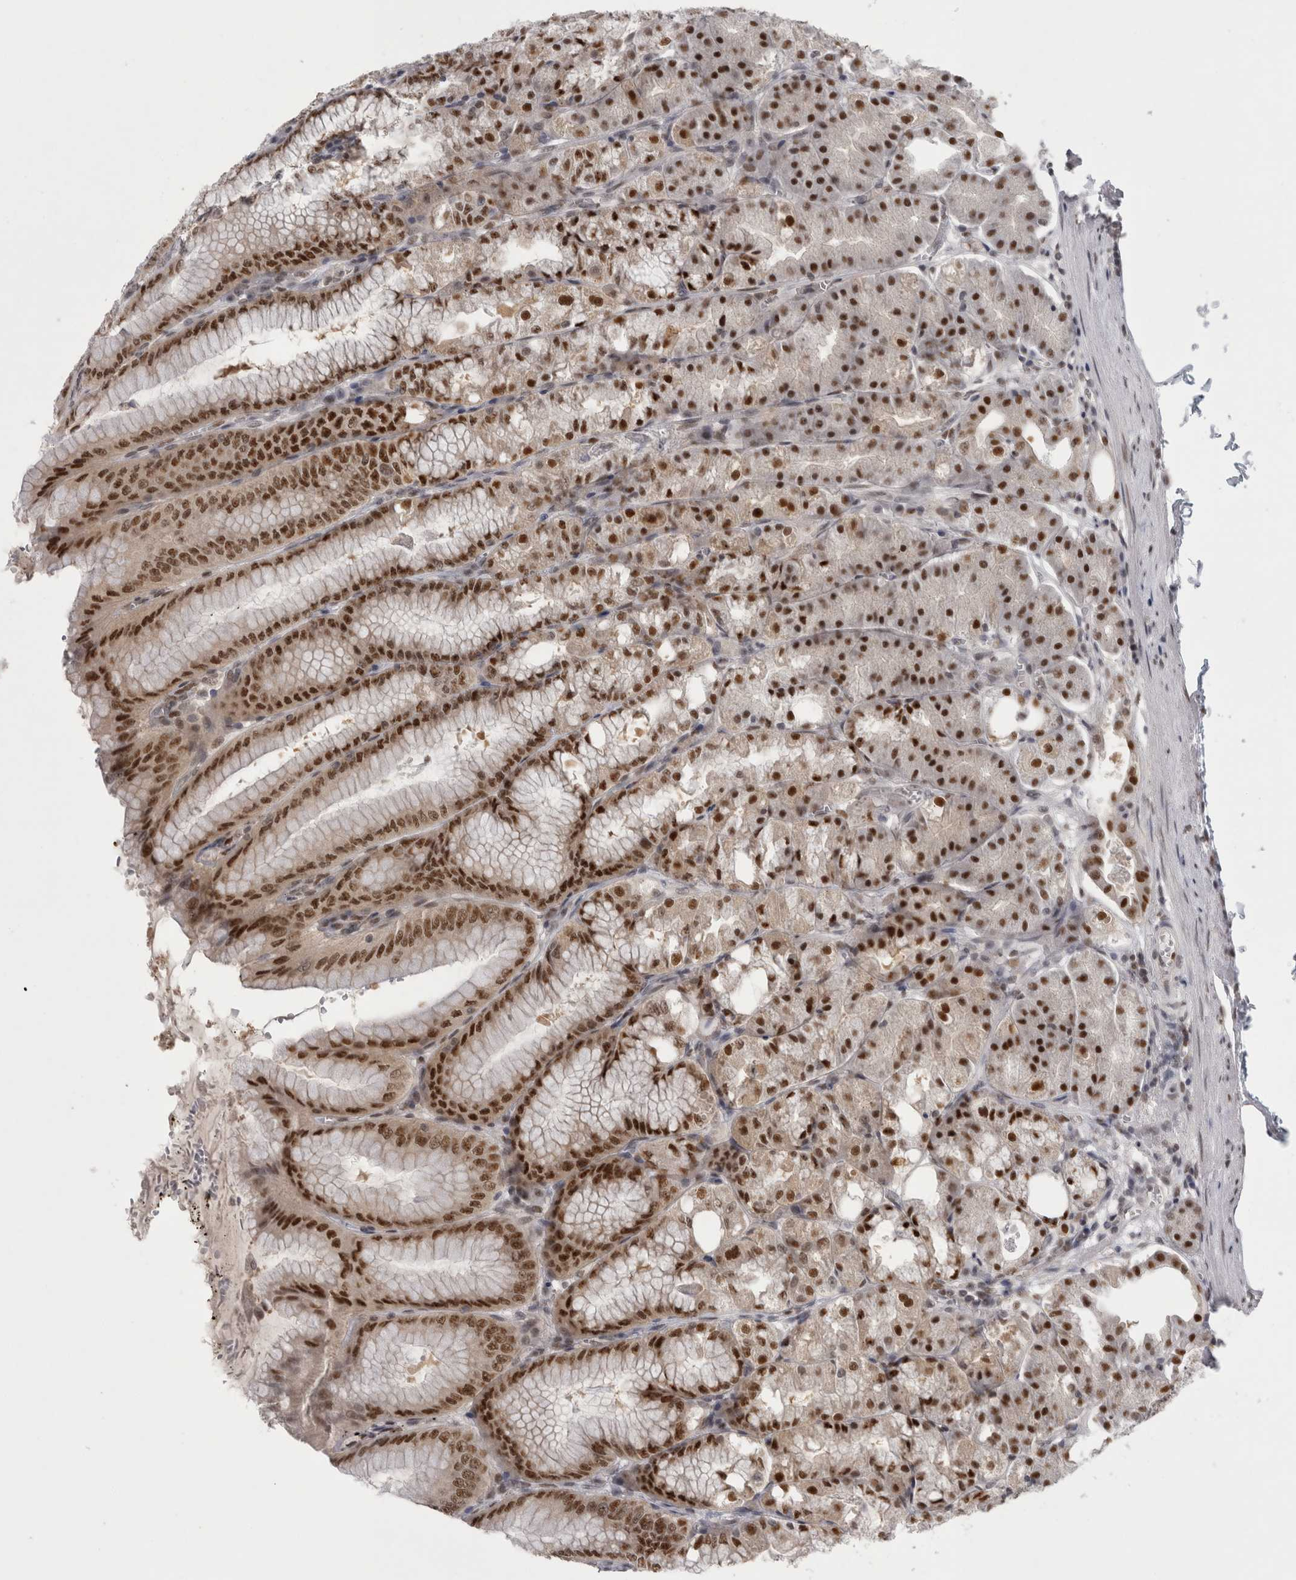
{"staining": {"intensity": "strong", "quantity": ">75%", "location": "nuclear"}, "tissue": "stomach", "cell_type": "Glandular cells", "image_type": "normal", "snomed": [{"axis": "morphology", "description": "Normal tissue, NOS"}, {"axis": "topography", "description": "Stomach, lower"}], "caption": "Immunohistochemical staining of benign human stomach reveals high levels of strong nuclear expression in approximately >75% of glandular cells.", "gene": "PSMB2", "patient": {"sex": "male", "age": 71}}